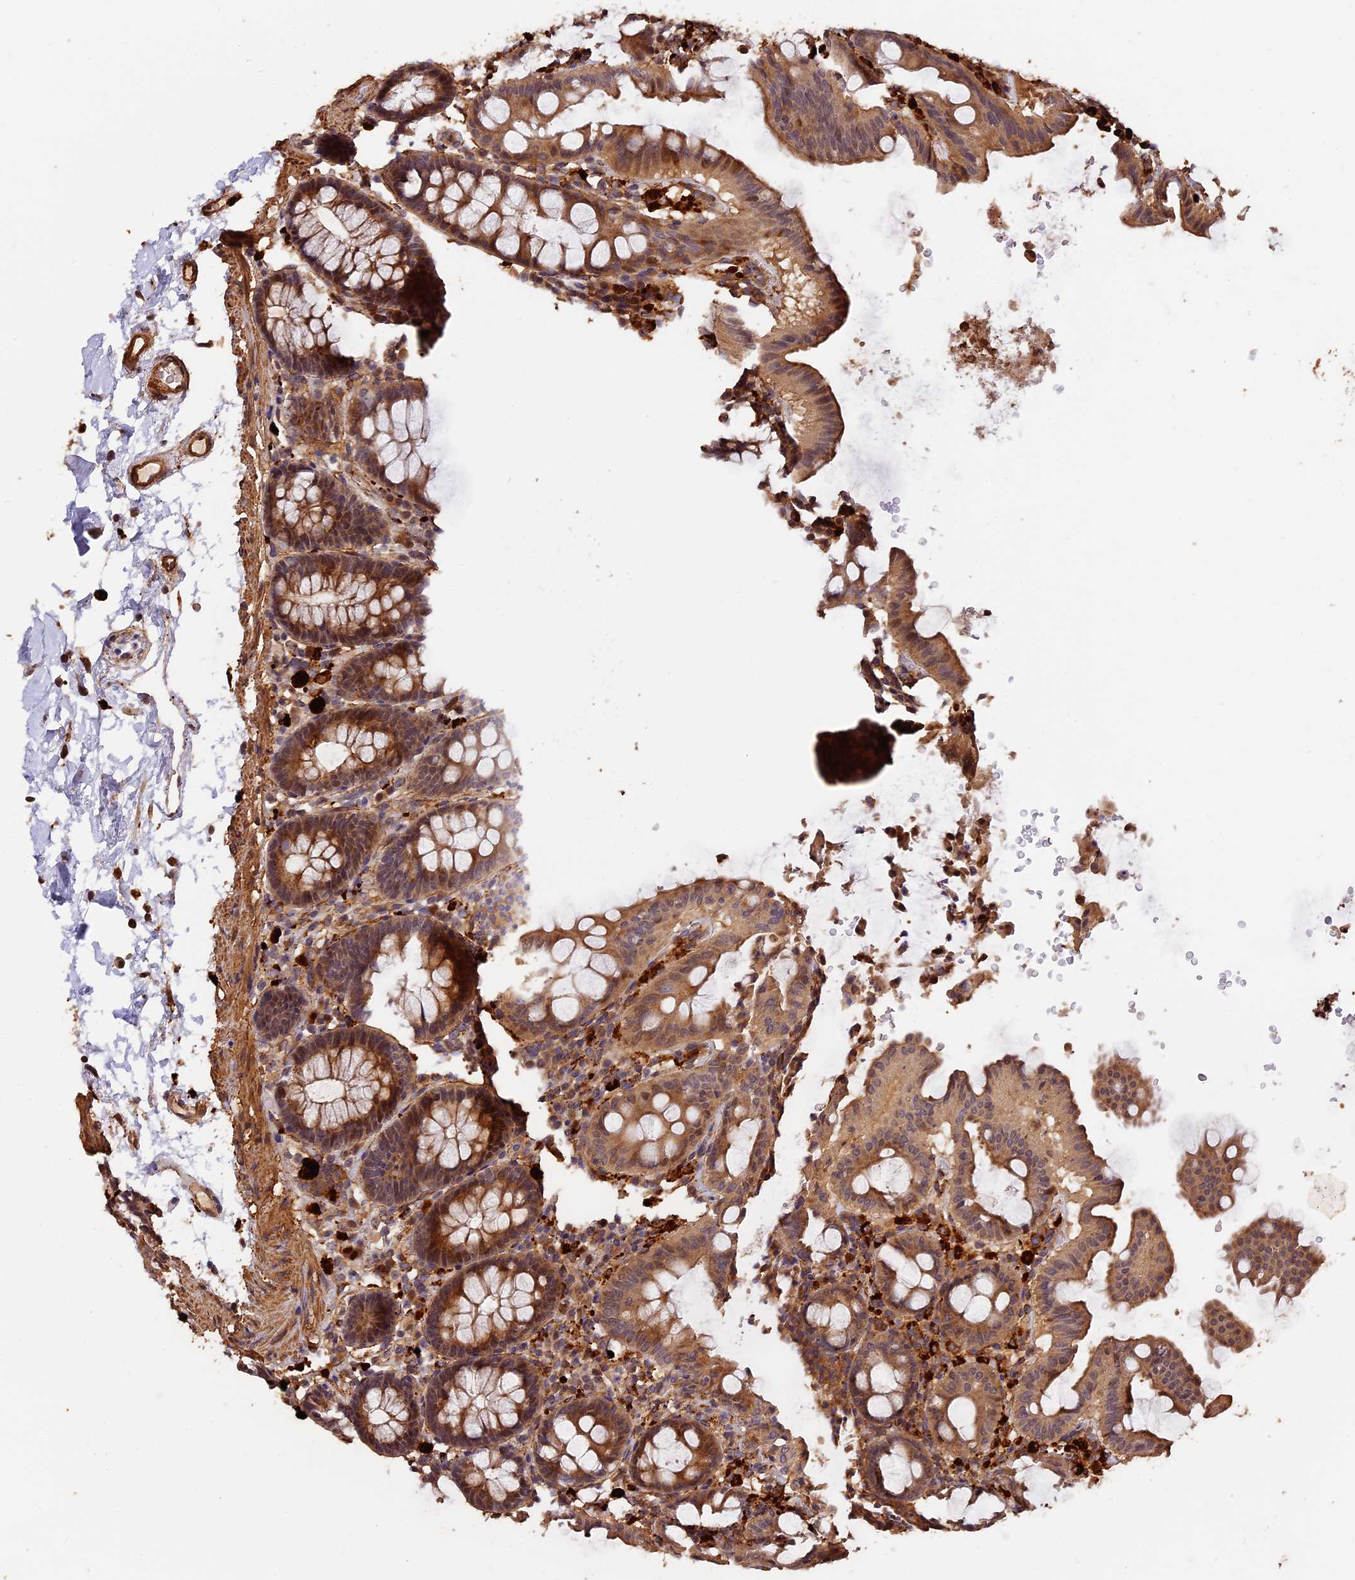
{"staining": {"intensity": "negative", "quantity": "none", "location": "none"}, "tissue": "colon", "cell_type": "Endothelial cells", "image_type": "normal", "snomed": [{"axis": "morphology", "description": "Normal tissue, NOS"}, {"axis": "topography", "description": "Colon"}], "caption": "This is an immunohistochemistry micrograph of benign colon. There is no staining in endothelial cells.", "gene": "MMP15", "patient": {"sex": "male", "age": 75}}